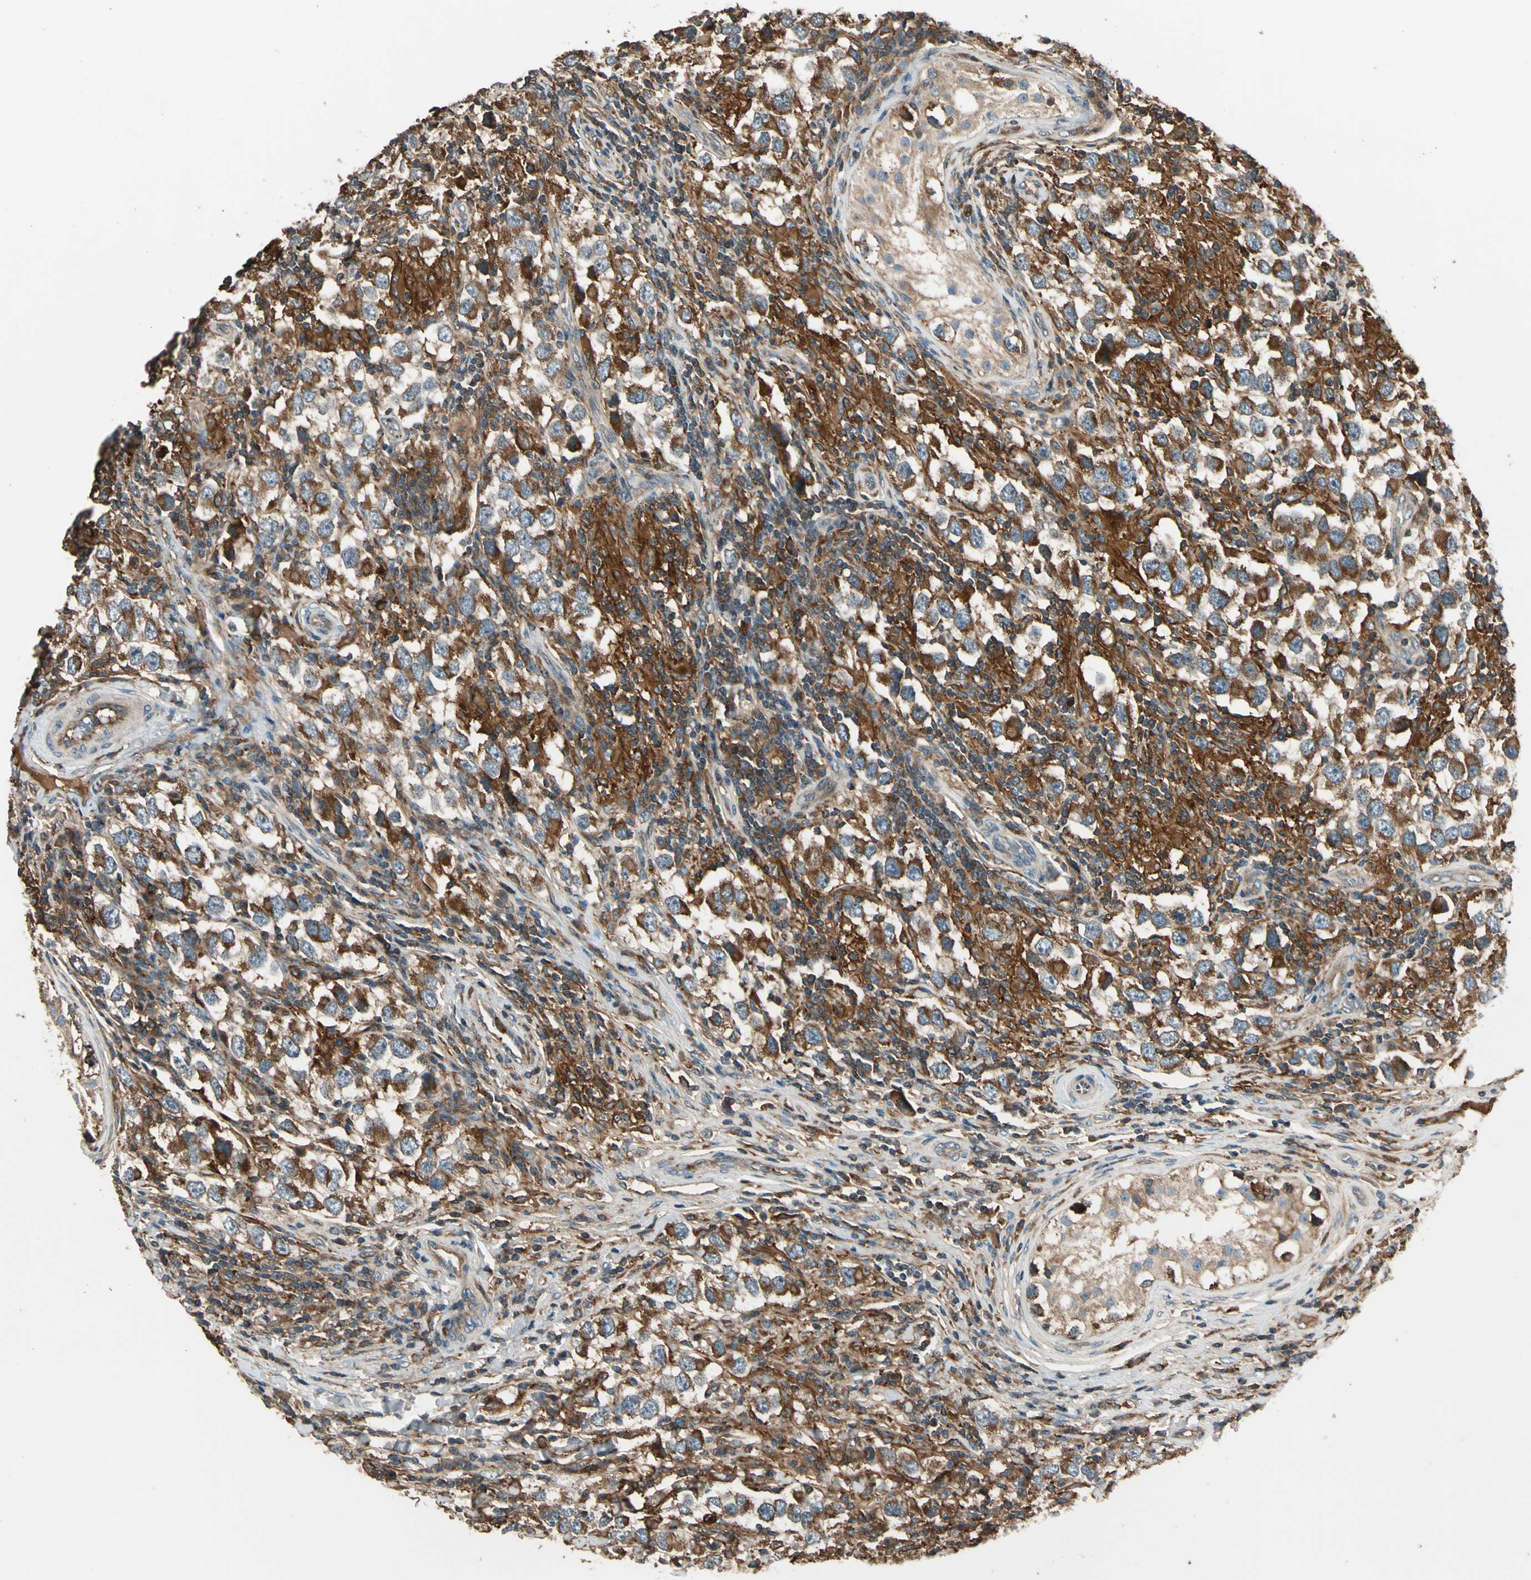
{"staining": {"intensity": "moderate", "quantity": ">75%", "location": "cytoplasmic/membranous"}, "tissue": "testis cancer", "cell_type": "Tumor cells", "image_type": "cancer", "snomed": [{"axis": "morphology", "description": "Carcinoma, Embryonal, NOS"}, {"axis": "topography", "description": "Testis"}], "caption": "Protein analysis of testis cancer (embryonal carcinoma) tissue exhibits moderate cytoplasmic/membranous expression in approximately >75% of tumor cells.", "gene": "STX11", "patient": {"sex": "male", "age": 21}}